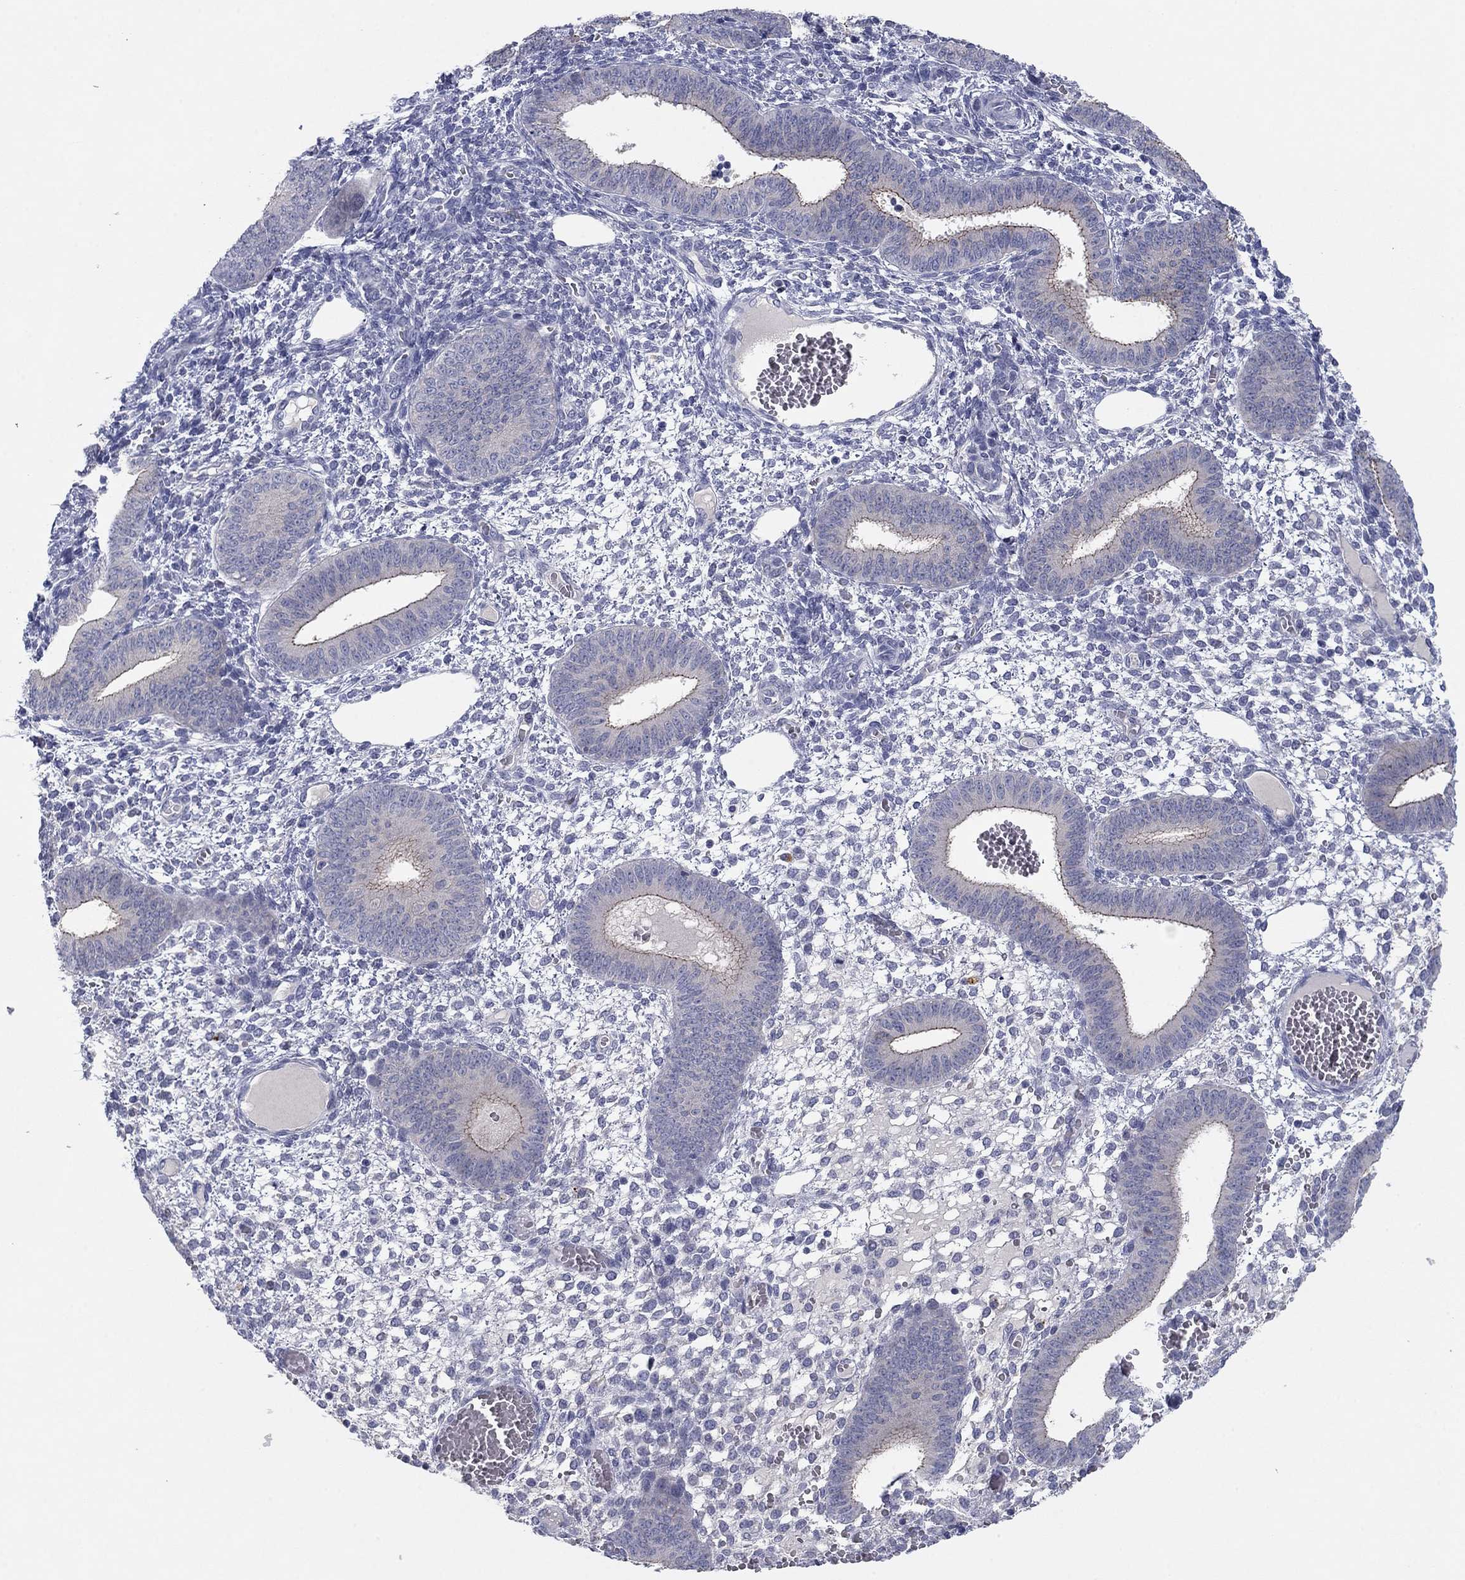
{"staining": {"intensity": "negative", "quantity": "none", "location": "none"}, "tissue": "endometrium", "cell_type": "Cells in endometrial stroma", "image_type": "normal", "snomed": [{"axis": "morphology", "description": "Normal tissue, NOS"}, {"axis": "topography", "description": "Endometrium"}], "caption": "The image shows no staining of cells in endometrial stroma in unremarkable endometrium.", "gene": "CNTNAP4", "patient": {"sex": "female", "age": 42}}